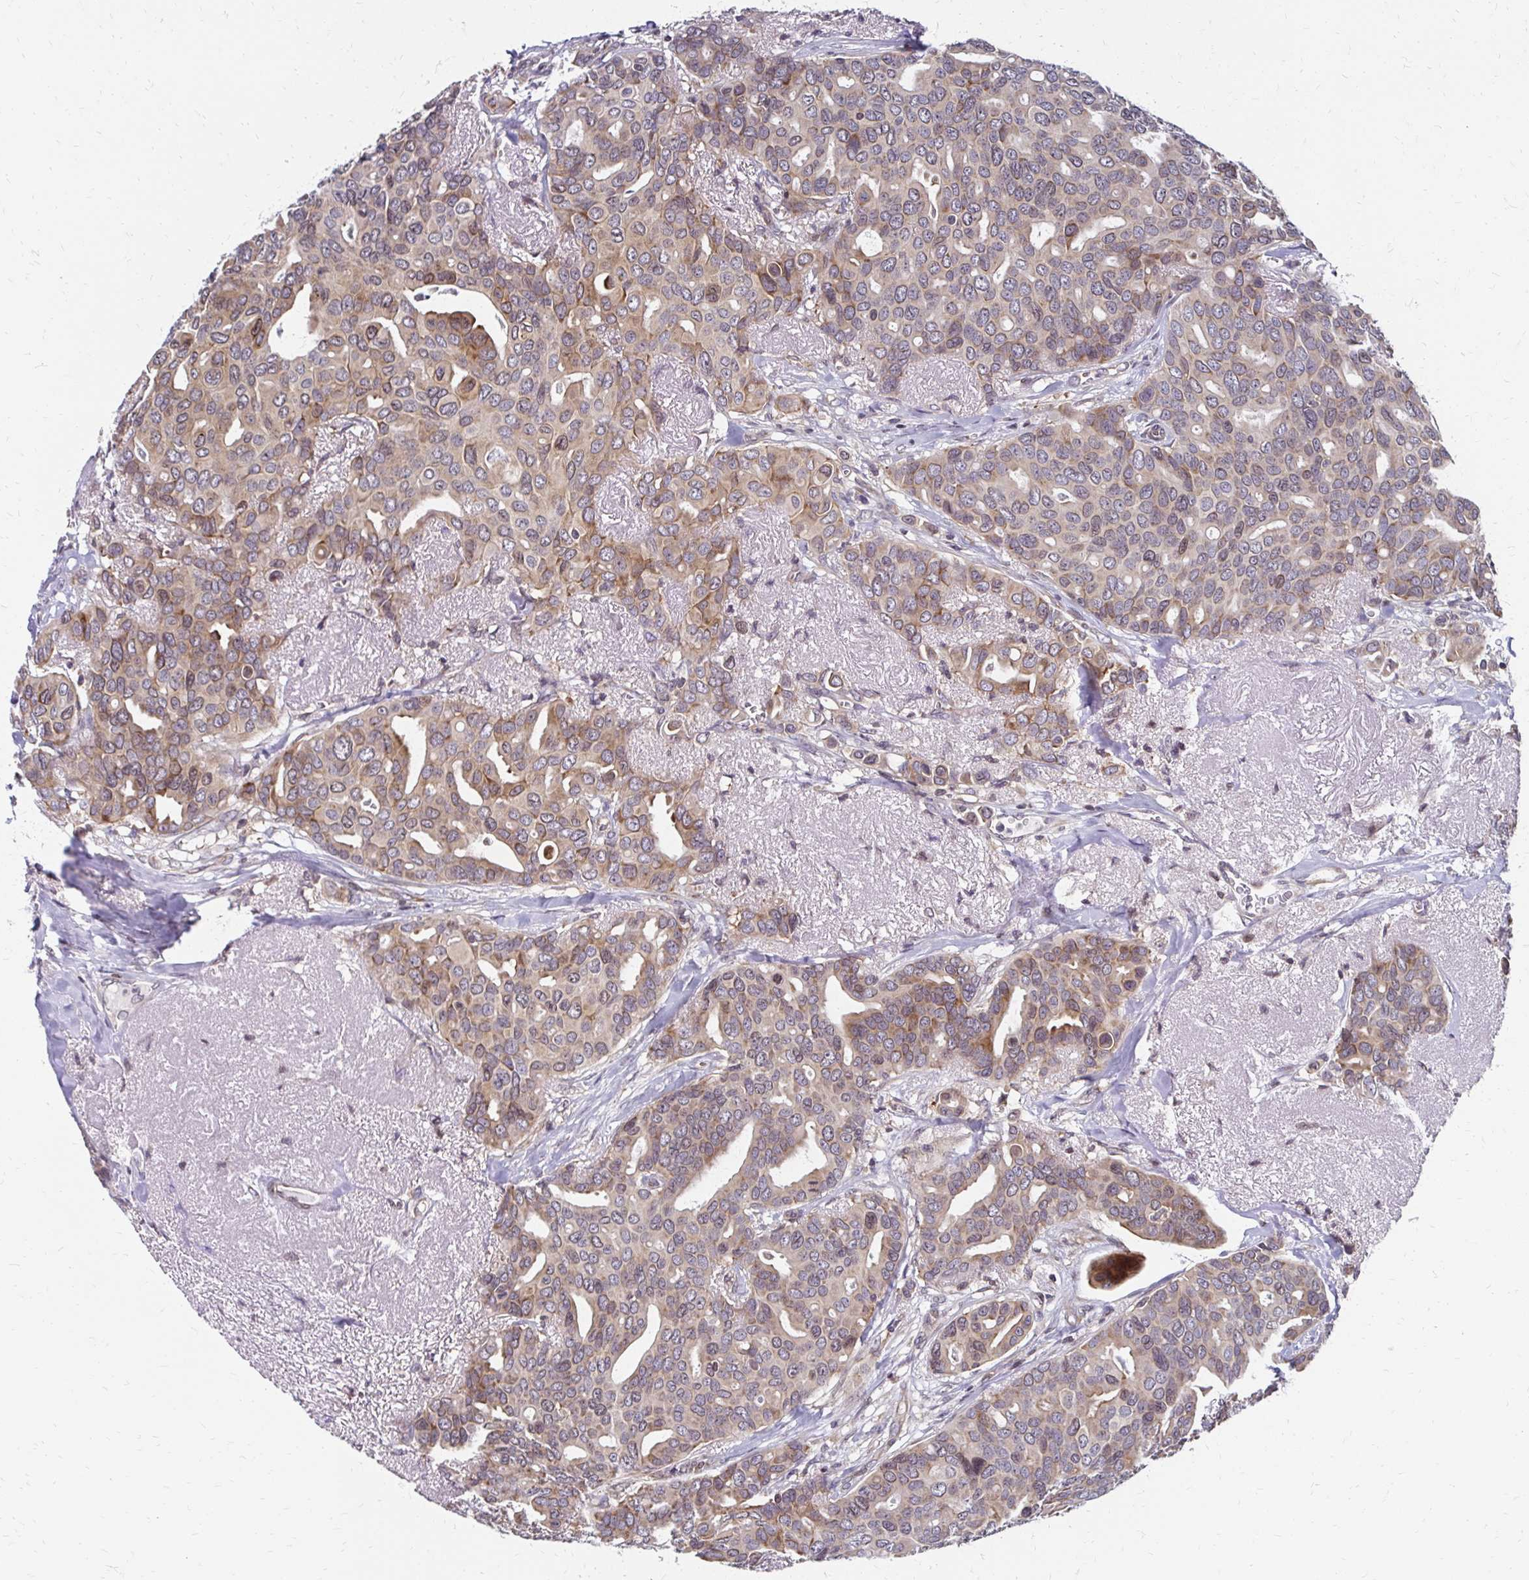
{"staining": {"intensity": "weak", "quantity": "<25%", "location": "cytoplasmic/membranous"}, "tissue": "breast cancer", "cell_type": "Tumor cells", "image_type": "cancer", "snomed": [{"axis": "morphology", "description": "Duct carcinoma"}, {"axis": "topography", "description": "Breast"}], "caption": "This is an immunohistochemistry (IHC) image of human breast infiltrating ductal carcinoma. There is no expression in tumor cells.", "gene": "CBX7", "patient": {"sex": "female", "age": 54}}